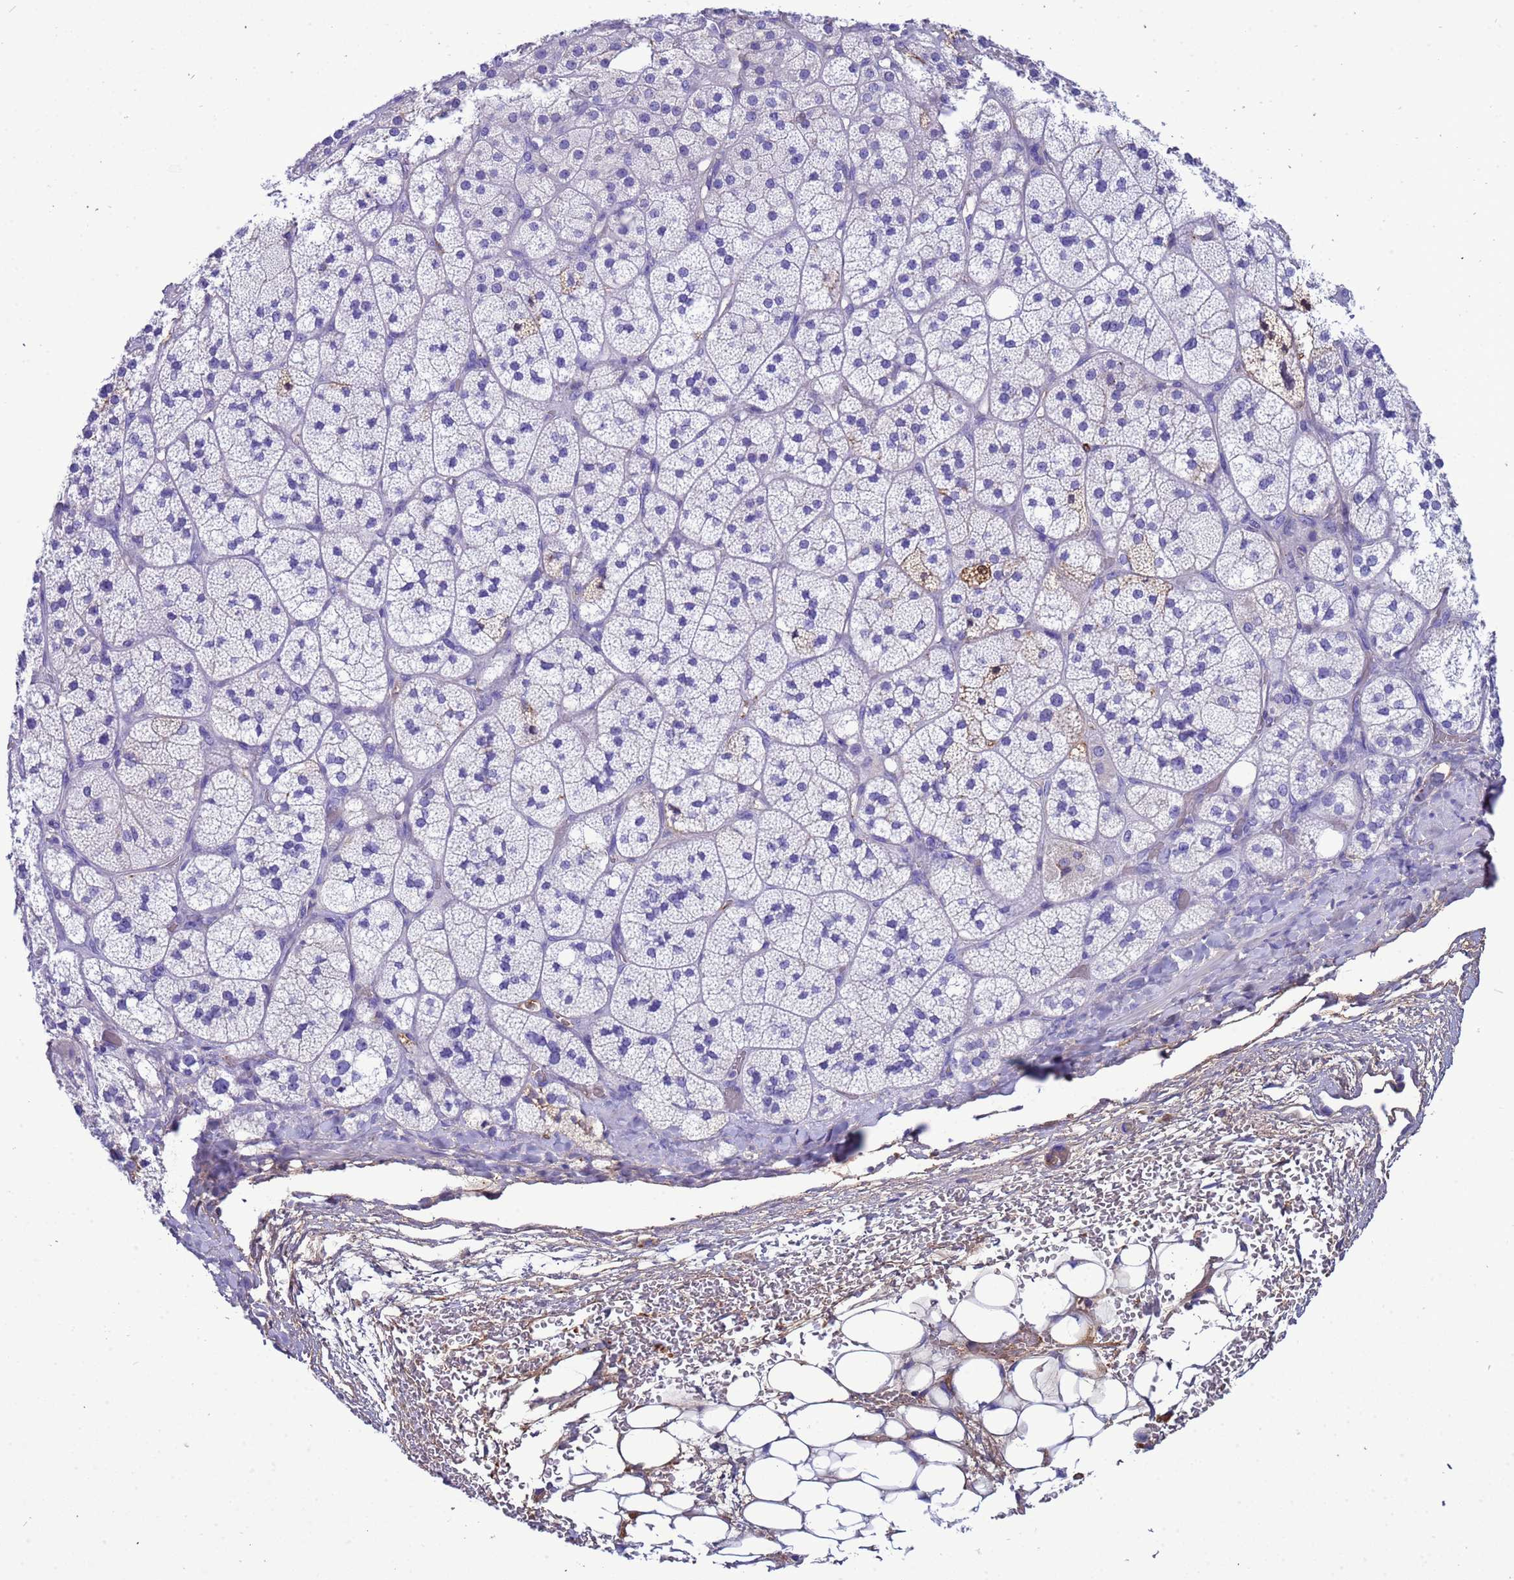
{"staining": {"intensity": "negative", "quantity": "none", "location": "none"}, "tissue": "adrenal gland", "cell_type": "Glandular cells", "image_type": "normal", "snomed": [{"axis": "morphology", "description": "Normal tissue, NOS"}, {"axis": "topography", "description": "Adrenal gland"}], "caption": "Immunohistochemistry of normal human adrenal gland reveals no positivity in glandular cells. The staining is performed using DAB brown chromogen with nuclei counter-stained in using hematoxylin.", "gene": "H1", "patient": {"sex": "male", "age": 61}}